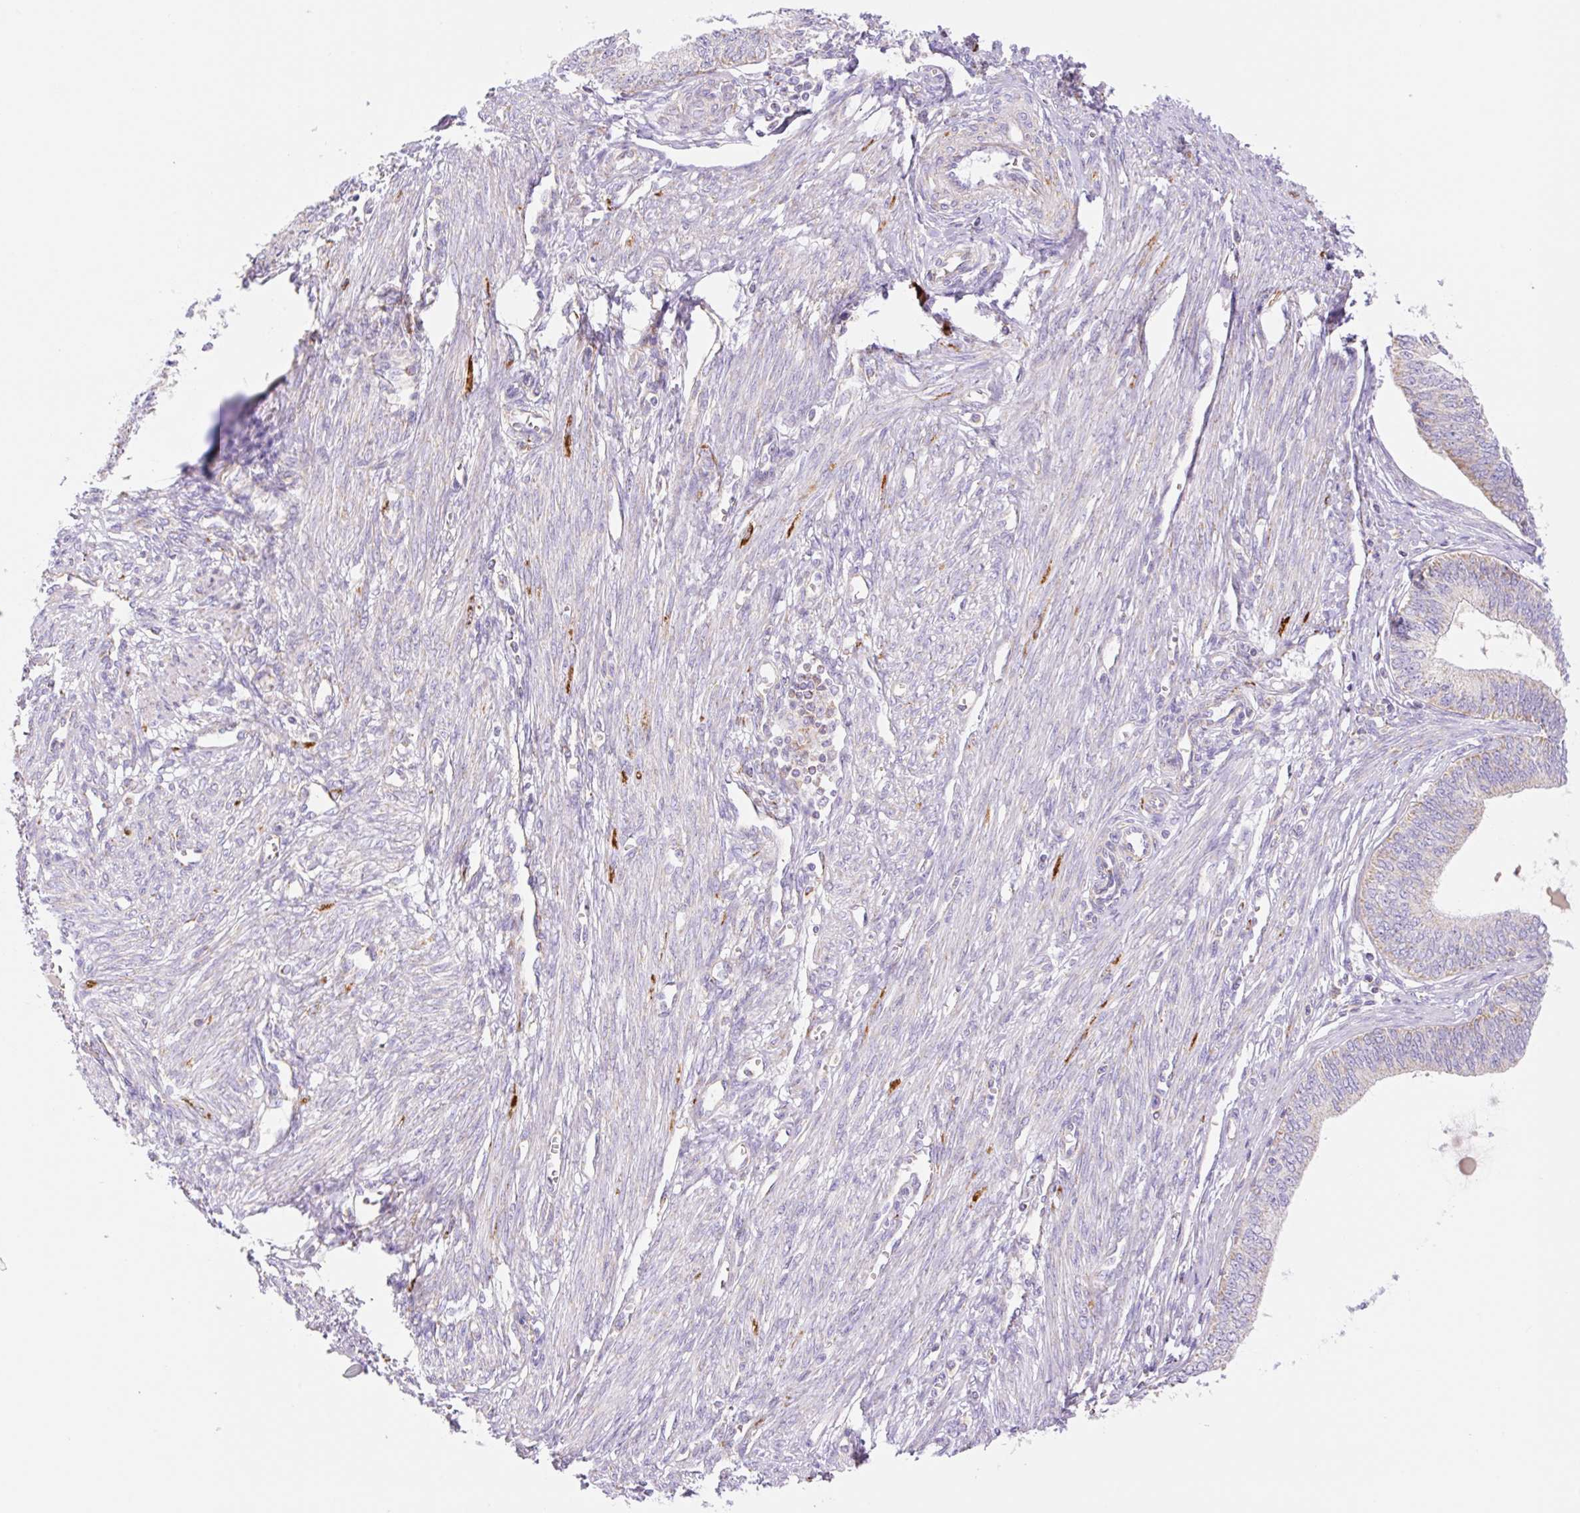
{"staining": {"intensity": "weak", "quantity": "<25%", "location": "cytoplasmic/membranous"}, "tissue": "endometrial cancer", "cell_type": "Tumor cells", "image_type": "cancer", "snomed": [{"axis": "morphology", "description": "Adenocarcinoma, NOS"}, {"axis": "topography", "description": "Endometrium"}], "caption": "The photomicrograph reveals no staining of tumor cells in endometrial adenocarcinoma.", "gene": "ETNK2", "patient": {"sex": "female", "age": 68}}